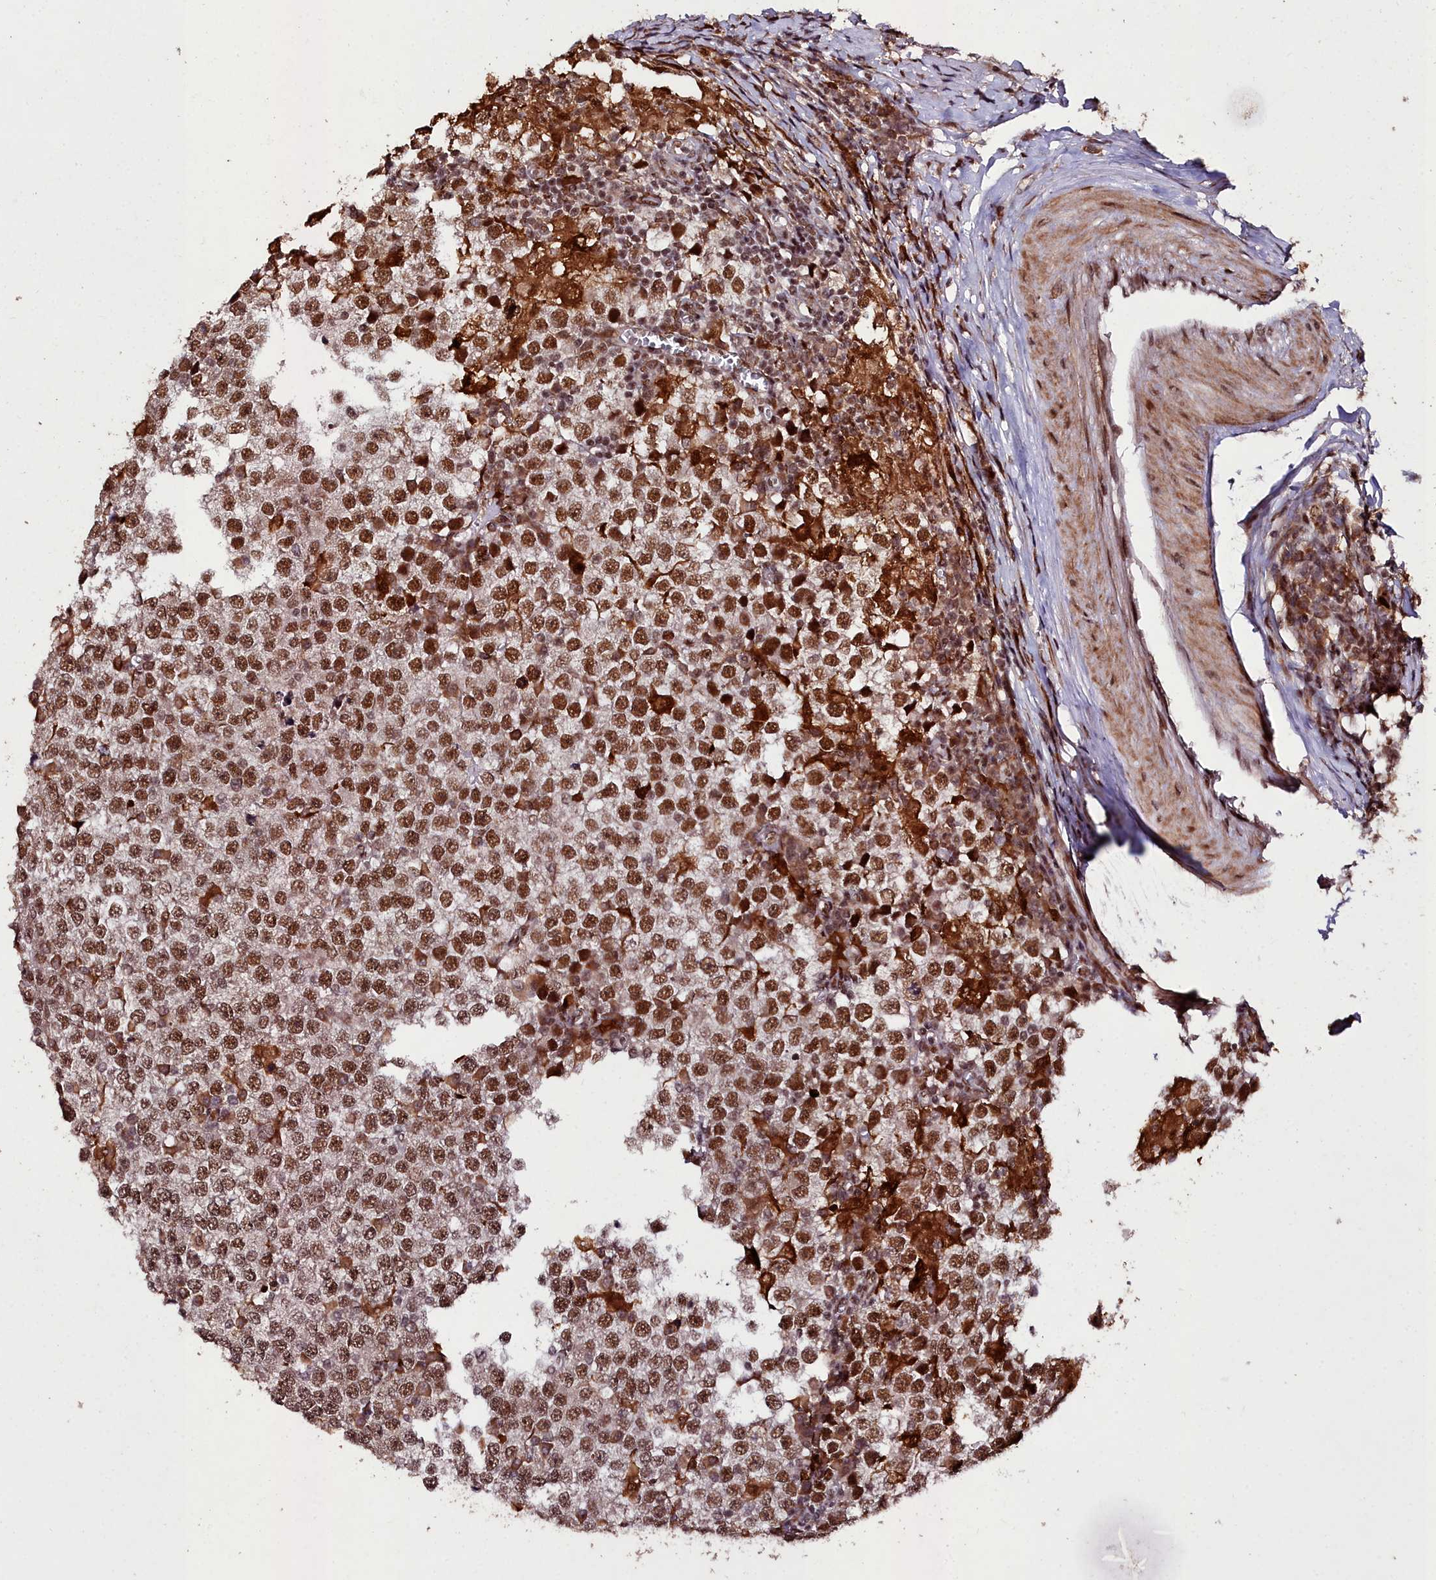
{"staining": {"intensity": "strong", "quantity": ">75%", "location": "nuclear"}, "tissue": "testis cancer", "cell_type": "Tumor cells", "image_type": "cancer", "snomed": [{"axis": "morphology", "description": "Seminoma, NOS"}, {"axis": "topography", "description": "Testis"}], "caption": "Immunohistochemistry (IHC) photomicrograph of neoplastic tissue: testis cancer stained using immunohistochemistry displays high levels of strong protein expression localized specifically in the nuclear of tumor cells, appearing as a nuclear brown color.", "gene": "CXXC1", "patient": {"sex": "male", "age": 65}}